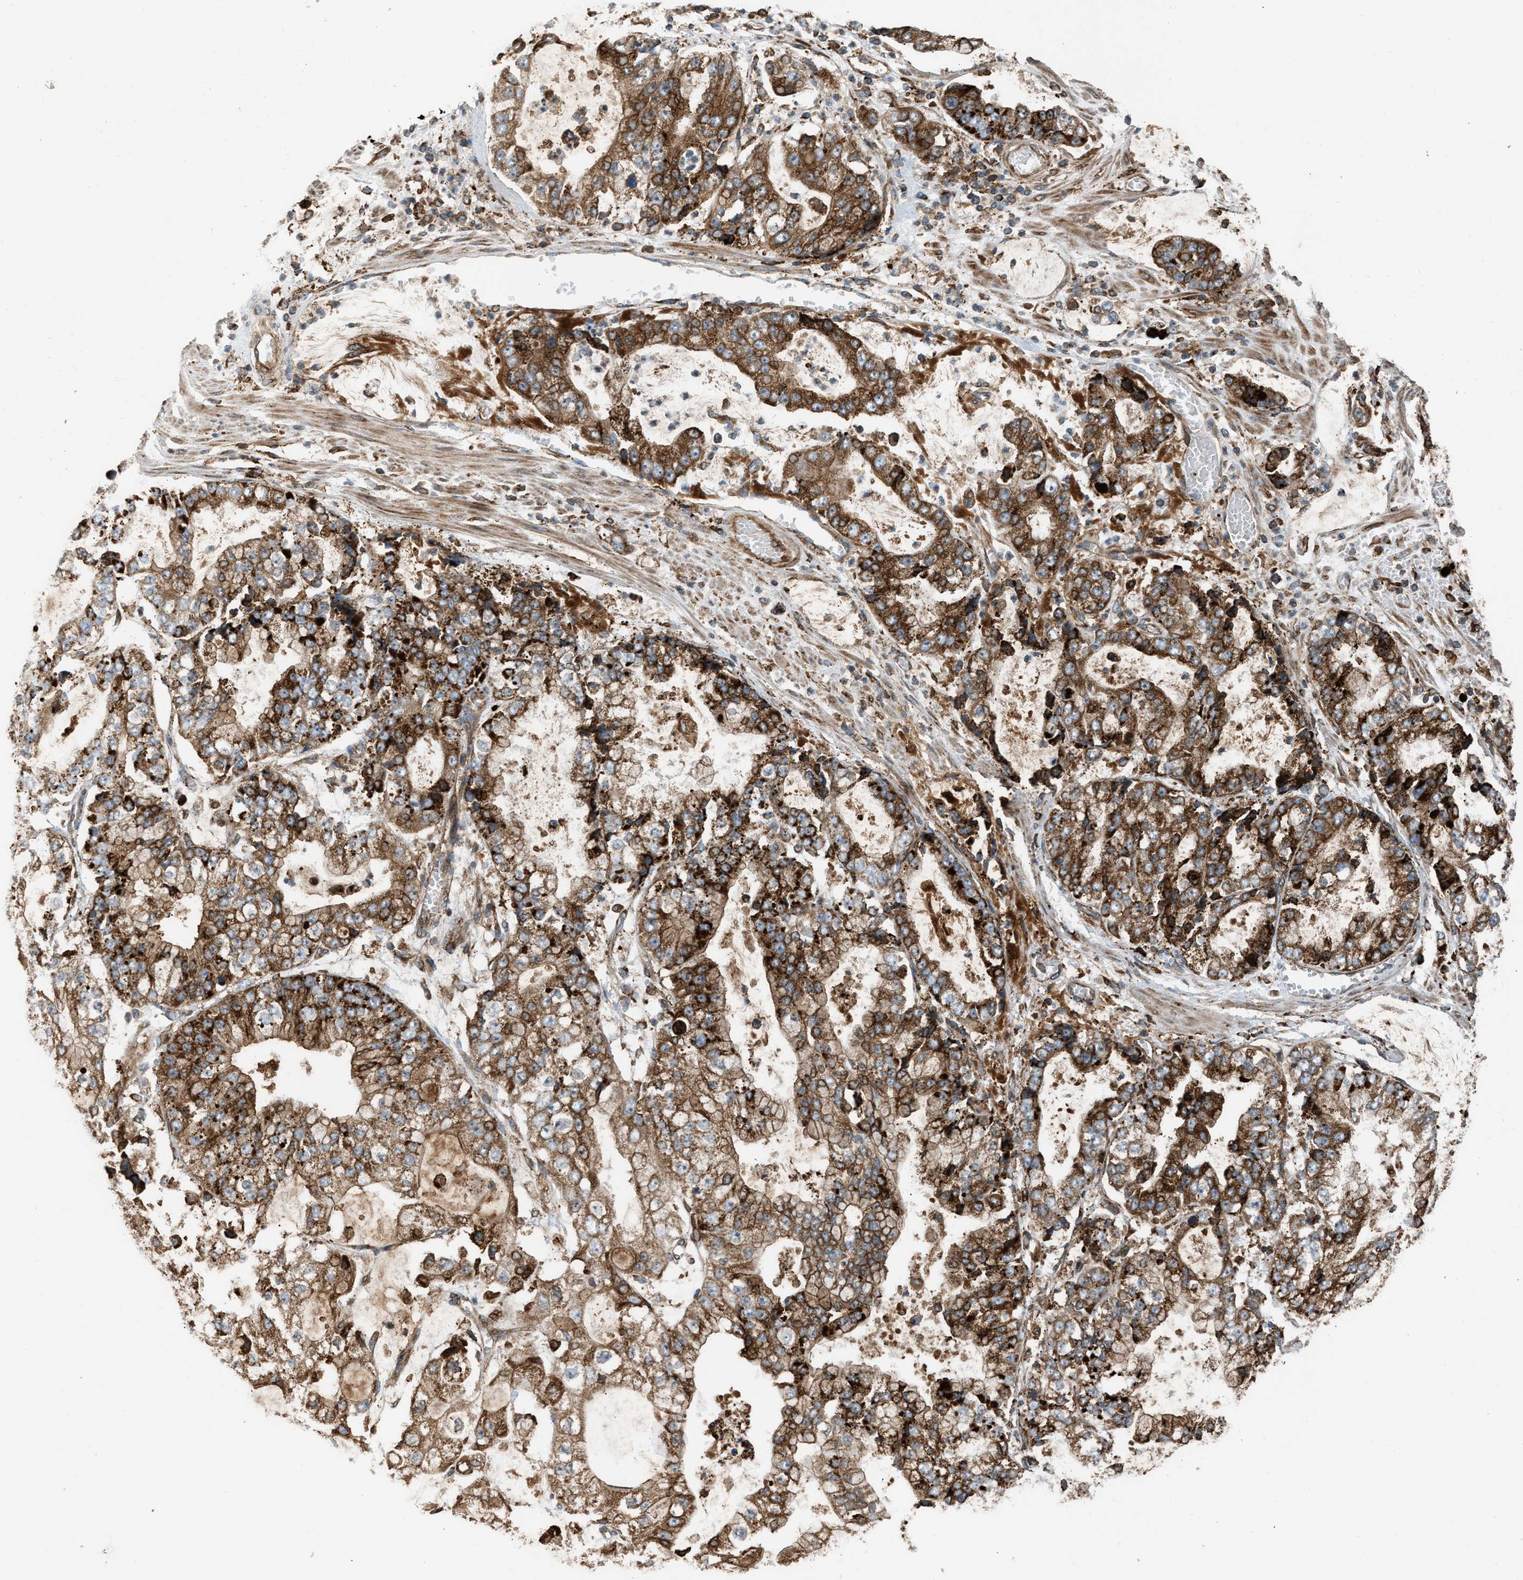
{"staining": {"intensity": "strong", "quantity": ">75%", "location": "cytoplasmic/membranous"}, "tissue": "stomach cancer", "cell_type": "Tumor cells", "image_type": "cancer", "snomed": [{"axis": "morphology", "description": "Adenocarcinoma, NOS"}, {"axis": "topography", "description": "Stomach"}], "caption": "Immunohistochemical staining of human stomach cancer reveals high levels of strong cytoplasmic/membranous positivity in approximately >75% of tumor cells.", "gene": "BAIAP2L1", "patient": {"sex": "male", "age": 76}}